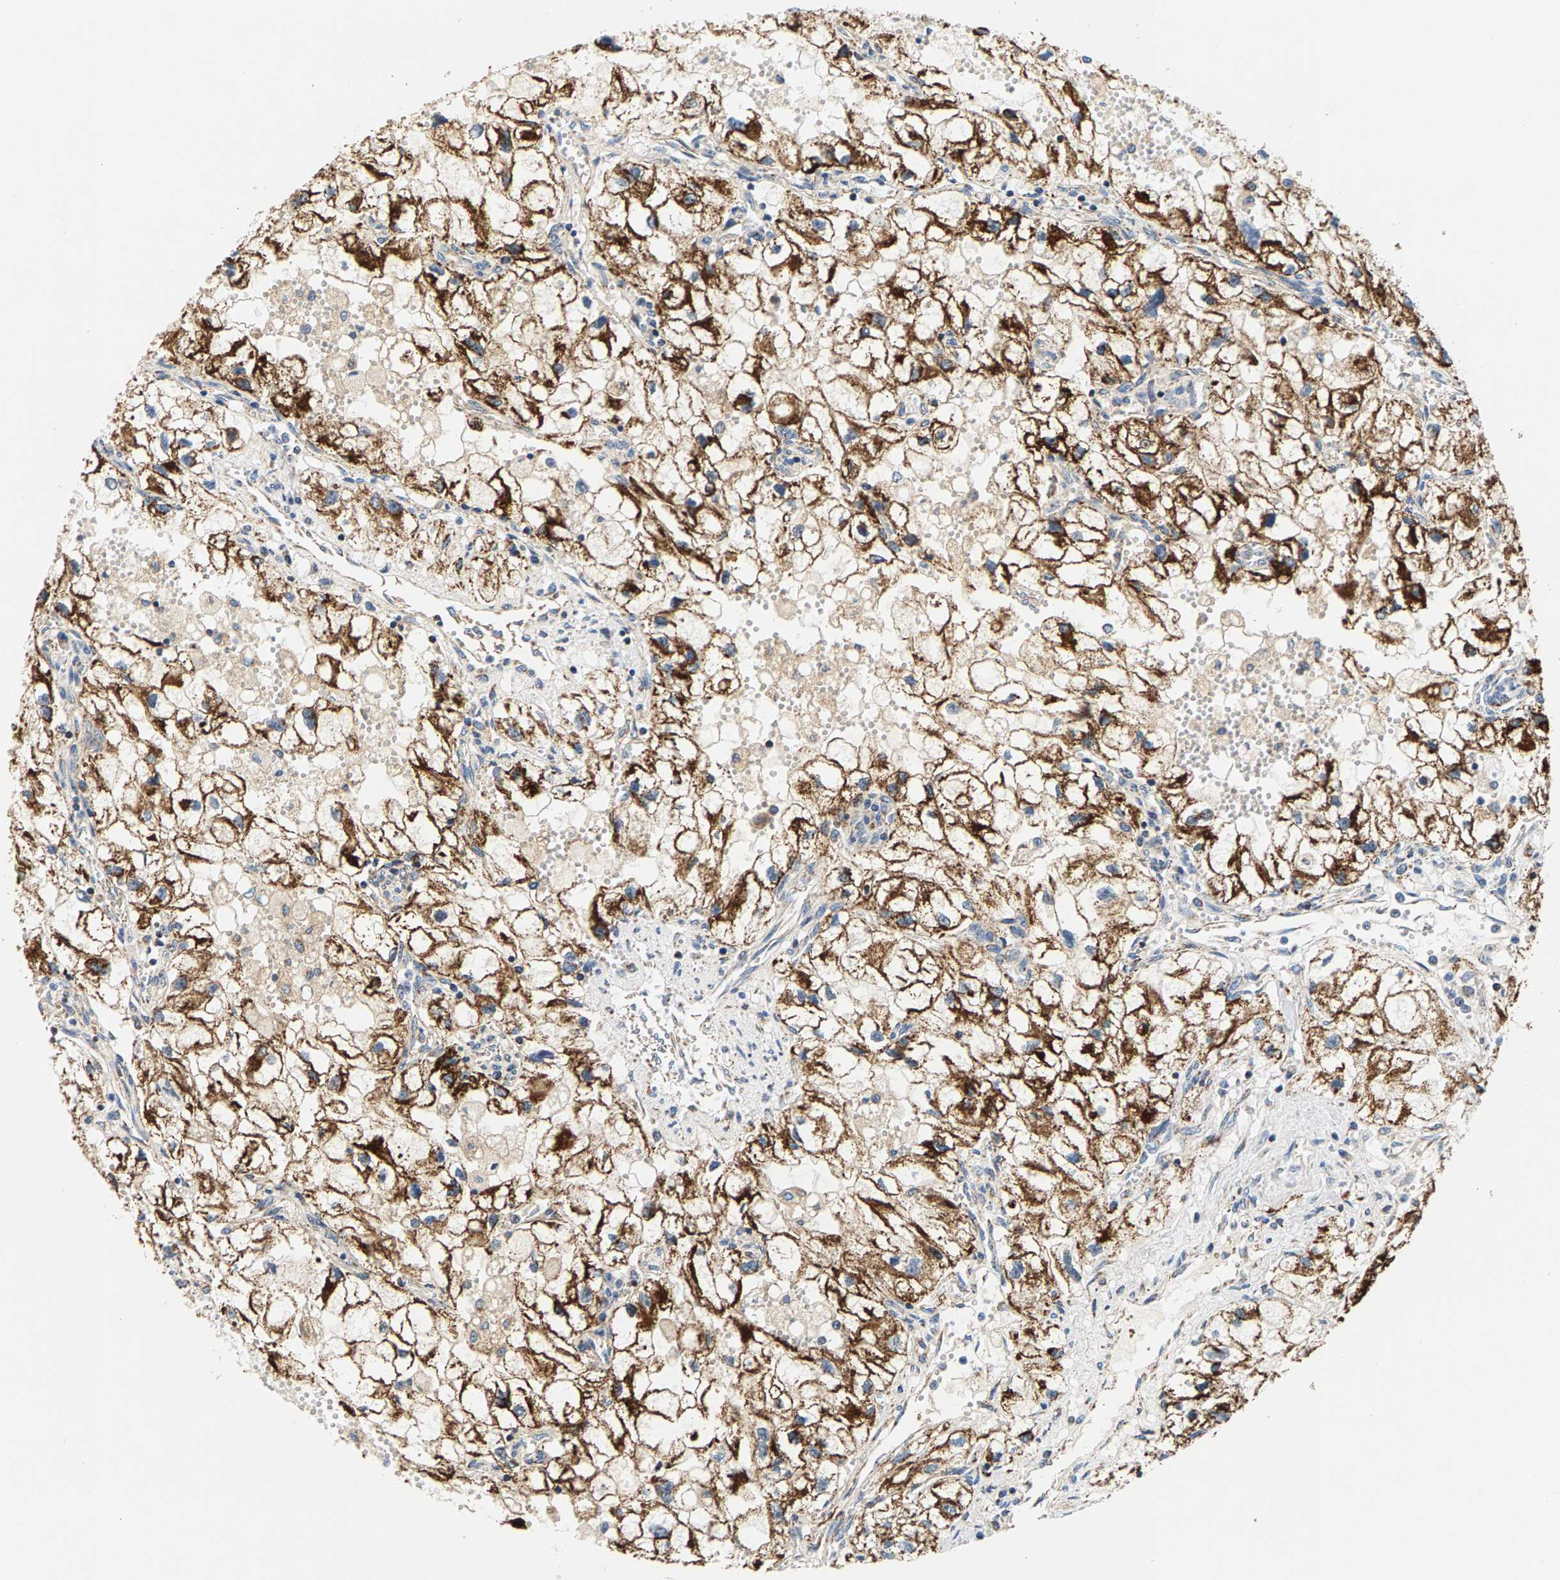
{"staining": {"intensity": "strong", "quantity": ">75%", "location": "cytoplasmic/membranous"}, "tissue": "renal cancer", "cell_type": "Tumor cells", "image_type": "cancer", "snomed": [{"axis": "morphology", "description": "Adenocarcinoma, NOS"}, {"axis": "topography", "description": "Kidney"}], "caption": "IHC (DAB) staining of human renal cancer (adenocarcinoma) reveals strong cytoplasmic/membranous protein expression in about >75% of tumor cells.", "gene": "PDE1A", "patient": {"sex": "female", "age": 70}}